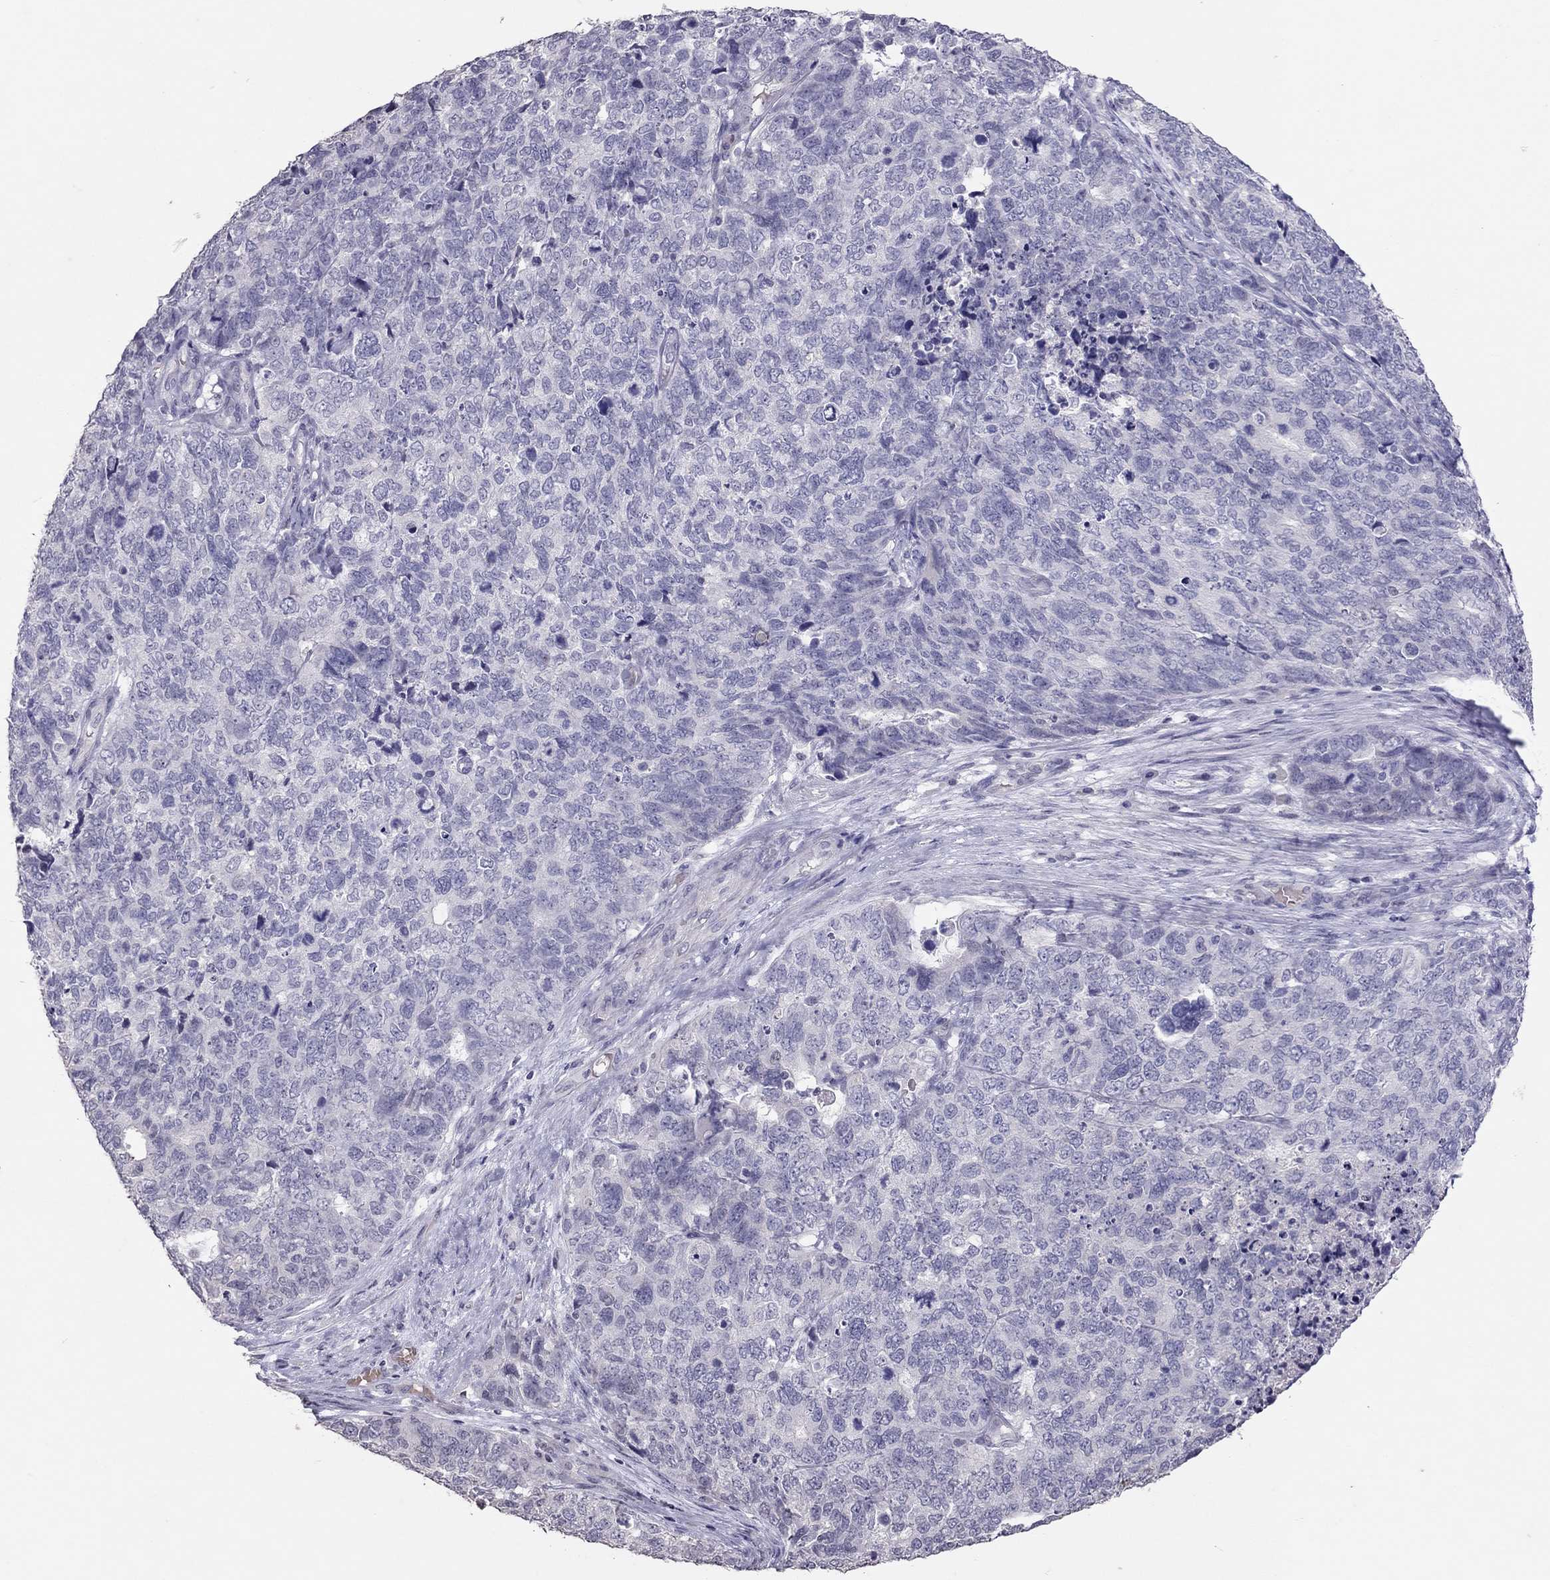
{"staining": {"intensity": "negative", "quantity": "none", "location": "none"}, "tissue": "cervical cancer", "cell_type": "Tumor cells", "image_type": "cancer", "snomed": [{"axis": "morphology", "description": "Squamous cell carcinoma, NOS"}, {"axis": "topography", "description": "Cervix"}], "caption": "An immunohistochemistry (IHC) image of cervical cancer is shown. There is no staining in tumor cells of cervical cancer.", "gene": "TSHB", "patient": {"sex": "female", "age": 63}}